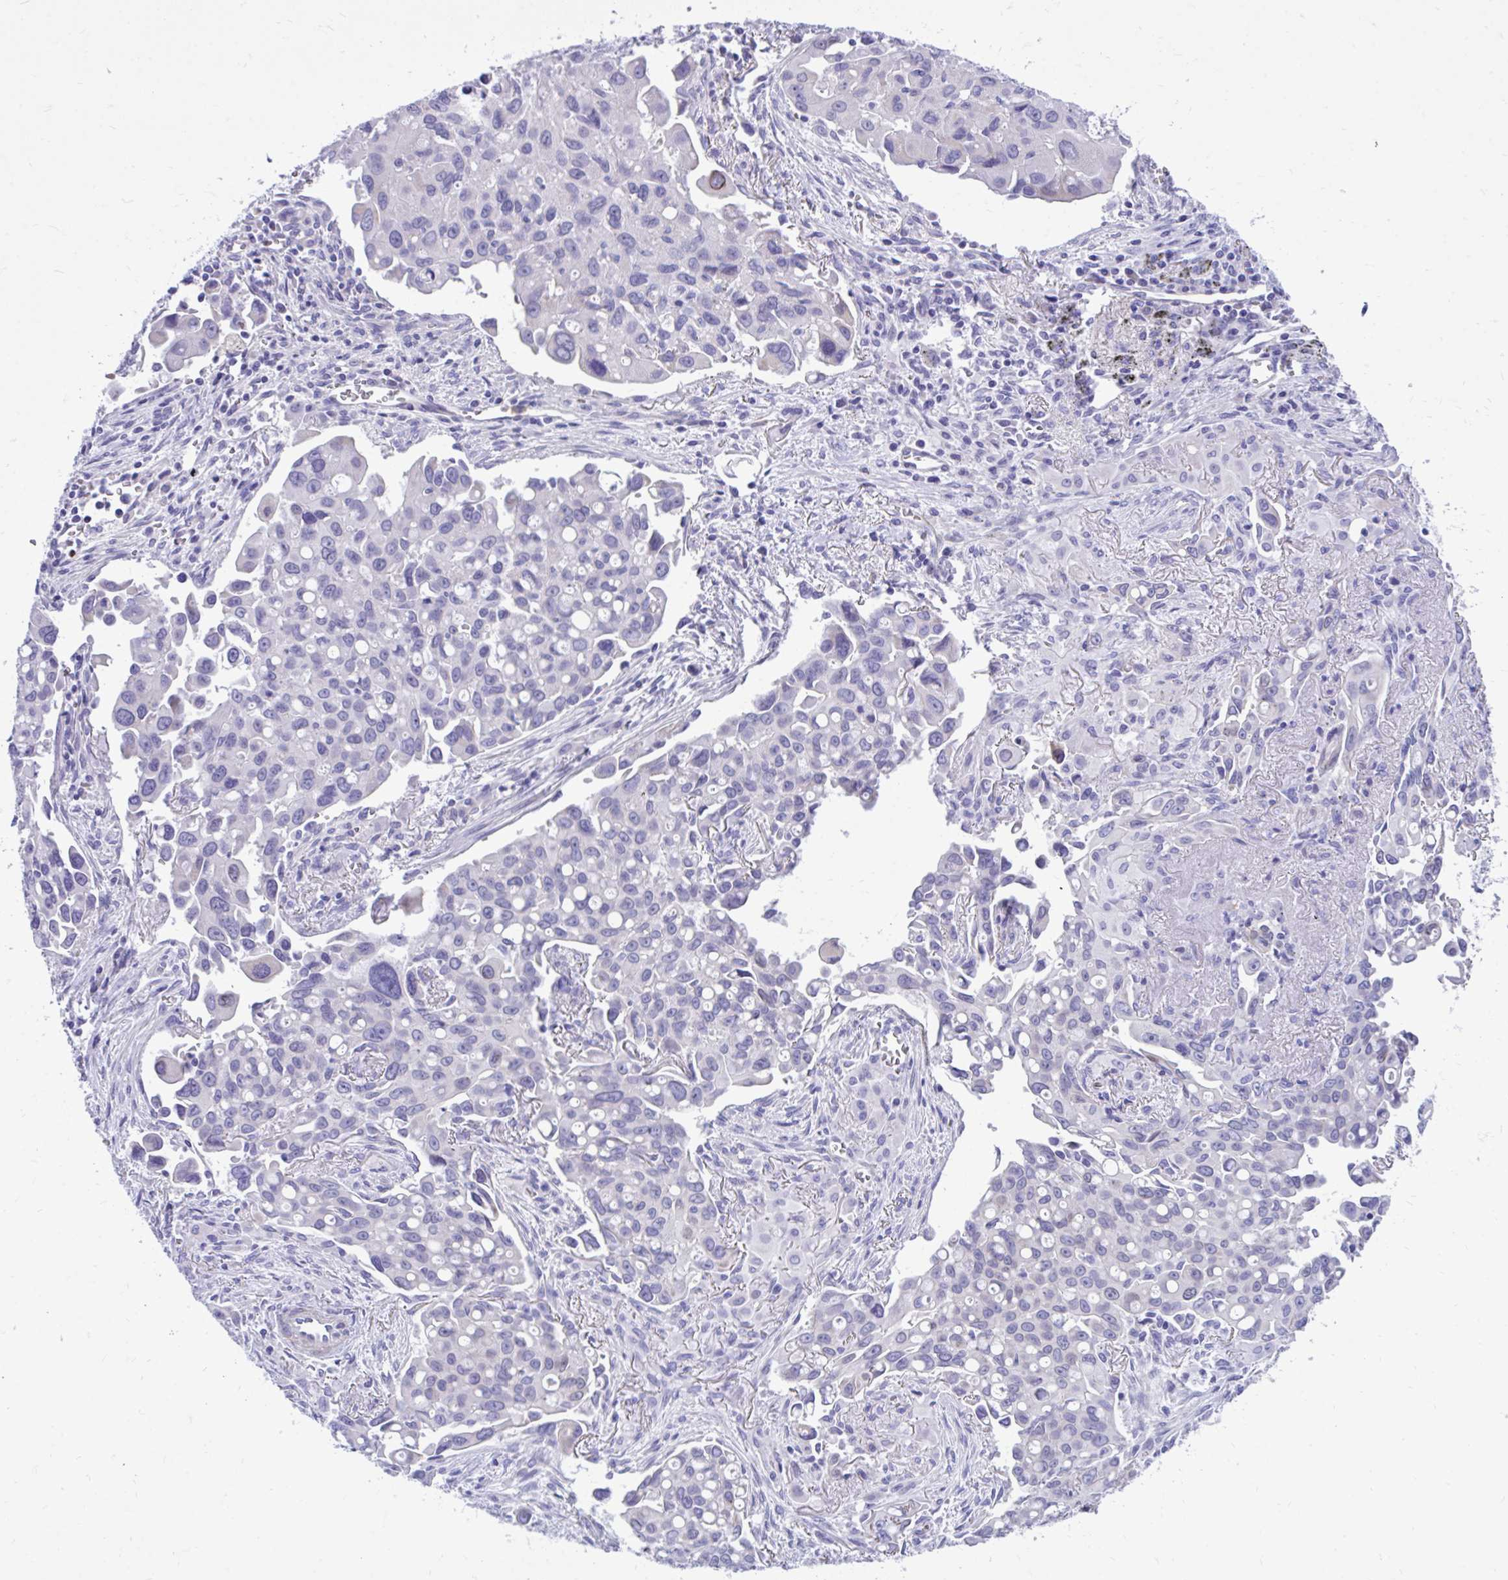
{"staining": {"intensity": "negative", "quantity": "none", "location": "none"}, "tissue": "lung cancer", "cell_type": "Tumor cells", "image_type": "cancer", "snomed": [{"axis": "morphology", "description": "Adenocarcinoma, NOS"}, {"axis": "topography", "description": "Lung"}], "caption": "Protein analysis of lung cancer (adenocarcinoma) displays no significant staining in tumor cells.", "gene": "ADAMTSL1", "patient": {"sex": "male", "age": 68}}